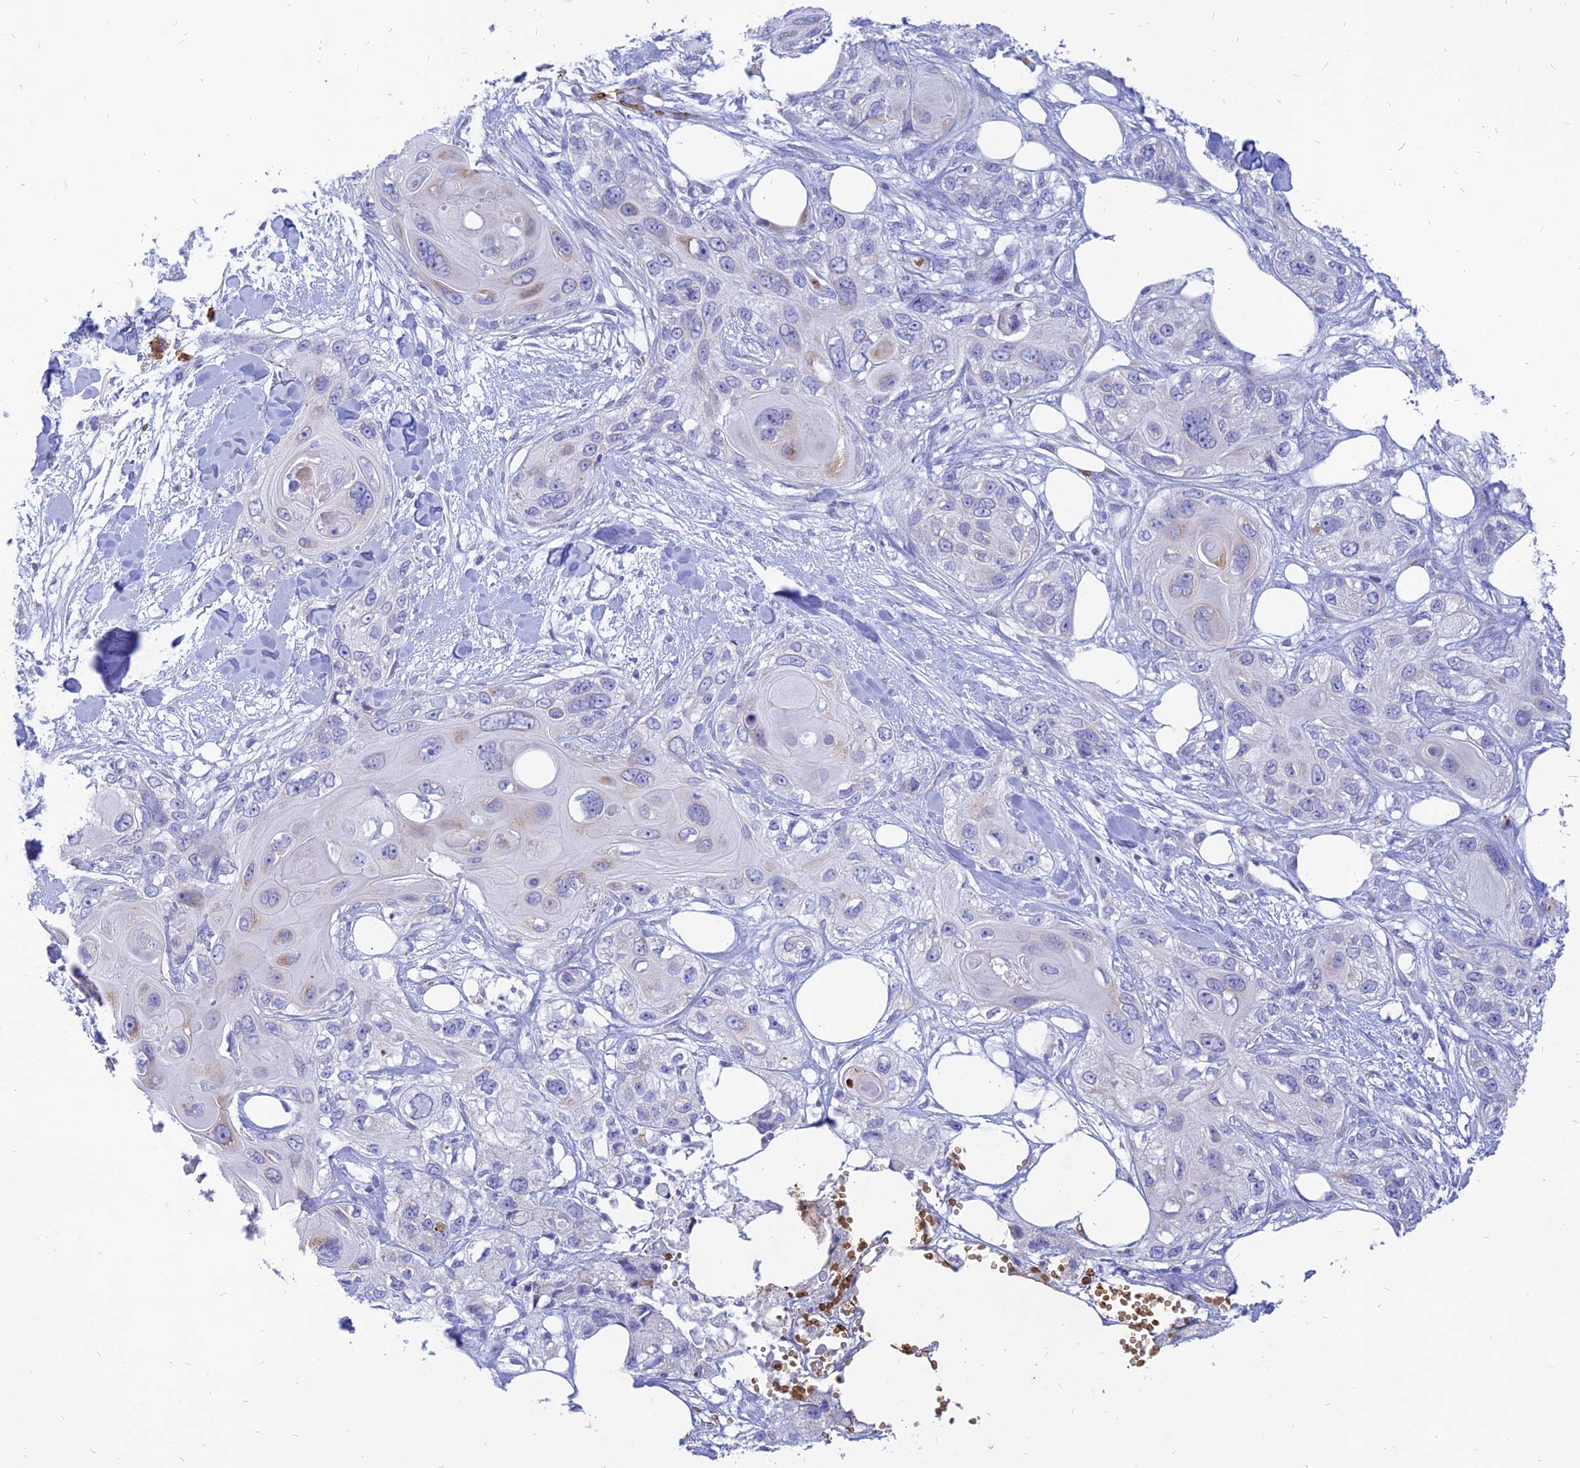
{"staining": {"intensity": "negative", "quantity": "none", "location": "none"}, "tissue": "skin cancer", "cell_type": "Tumor cells", "image_type": "cancer", "snomed": [{"axis": "morphology", "description": "Normal tissue, NOS"}, {"axis": "morphology", "description": "Squamous cell carcinoma, NOS"}, {"axis": "topography", "description": "Skin"}], "caption": "IHC of skin cancer (squamous cell carcinoma) demonstrates no positivity in tumor cells.", "gene": "HHAT", "patient": {"sex": "male", "age": 72}}